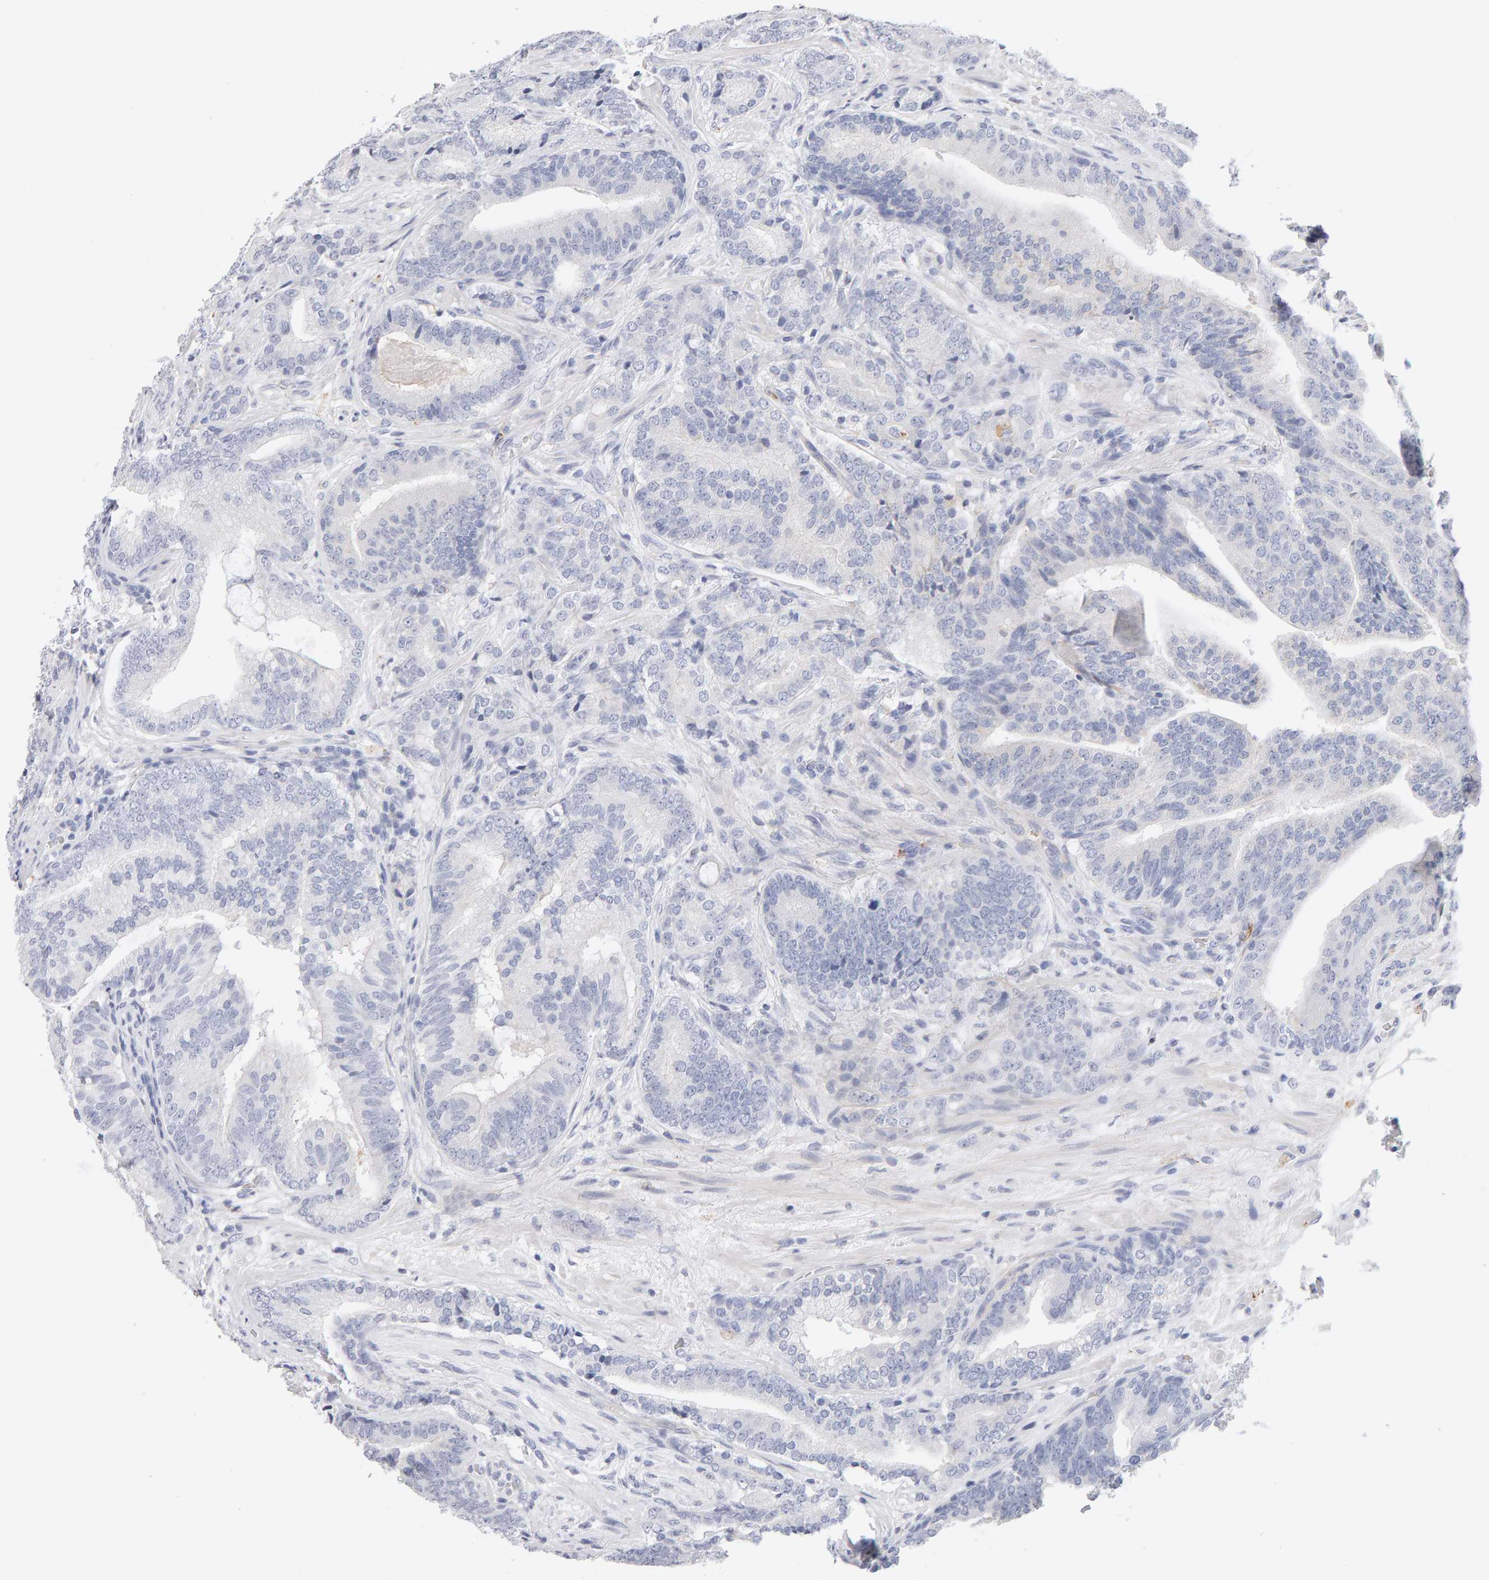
{"staining": {"intensity": "negative", "quantity": "none", "location": "none"}, "tissue": "prostate cancer", "cell_type": "Tumor cells", "image_type": "cancer", "snomed": [{"axis": "morphology", "description": "Adenocarcinoma, High grade"}, {"axis": "topography", "description": "Prostate"}], "caption": "Immunohistochemical staining of prostate adenocarcinoma (high-grade) shows no significant expression in tumor cells.", "gene": "METRNL", "patient": {"sex": "male", "age": 55}}